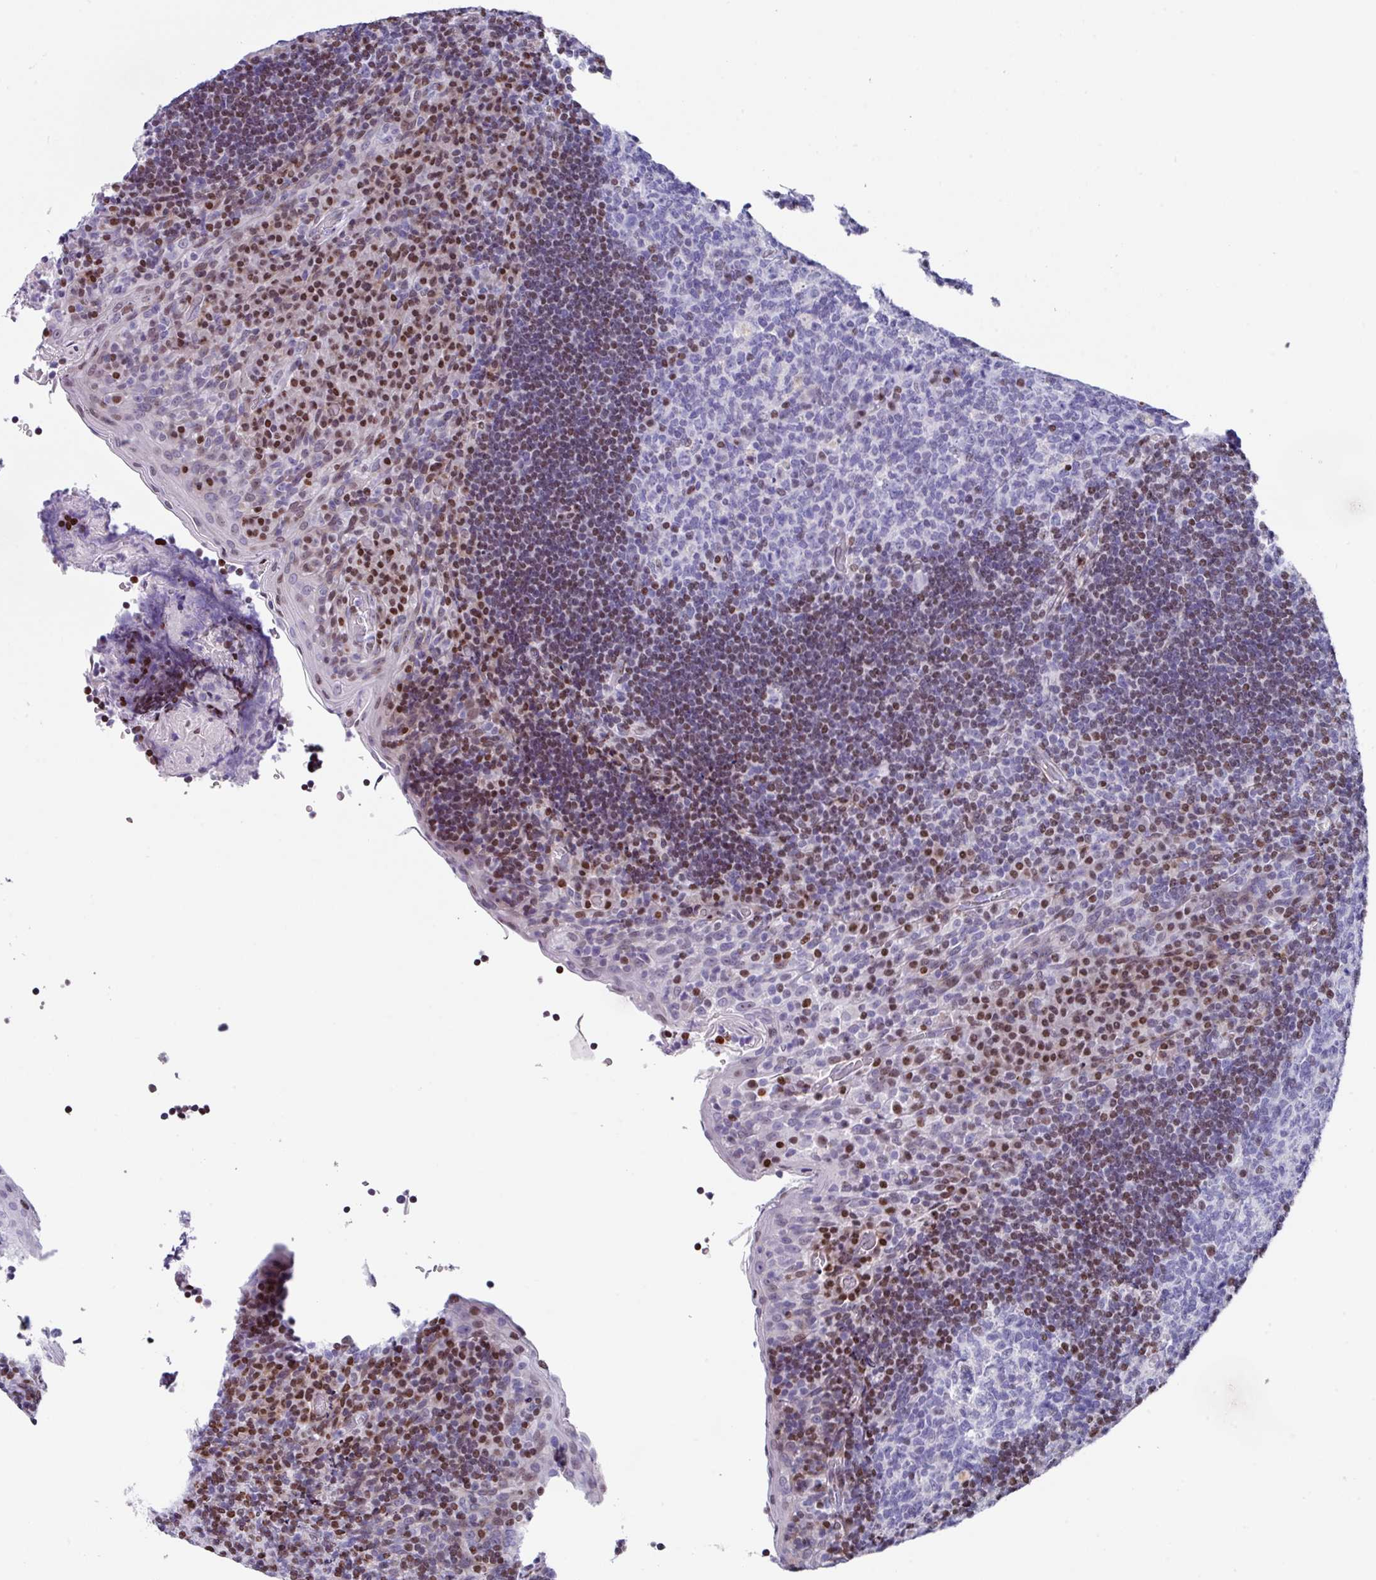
{"staining": {"intensity": "moderate", "quantity": "<25%", "location": "nuclear"}, "tissue": "tonsil", "cell_type": "Germinal center cells", "image_type": "normal", "snomed": [{"axis": "morphology", "description": "Normal tissue, NOS"}, {"axis": "topography", "description": "Tonsil"}], "caption": "Normal tonsil displays moderate nuclear expression in about <25% of germinal center cells, visualized by immunohistochemistry.", "gene": "TCF3", "patient": {"sex": "male", "age": 17}}